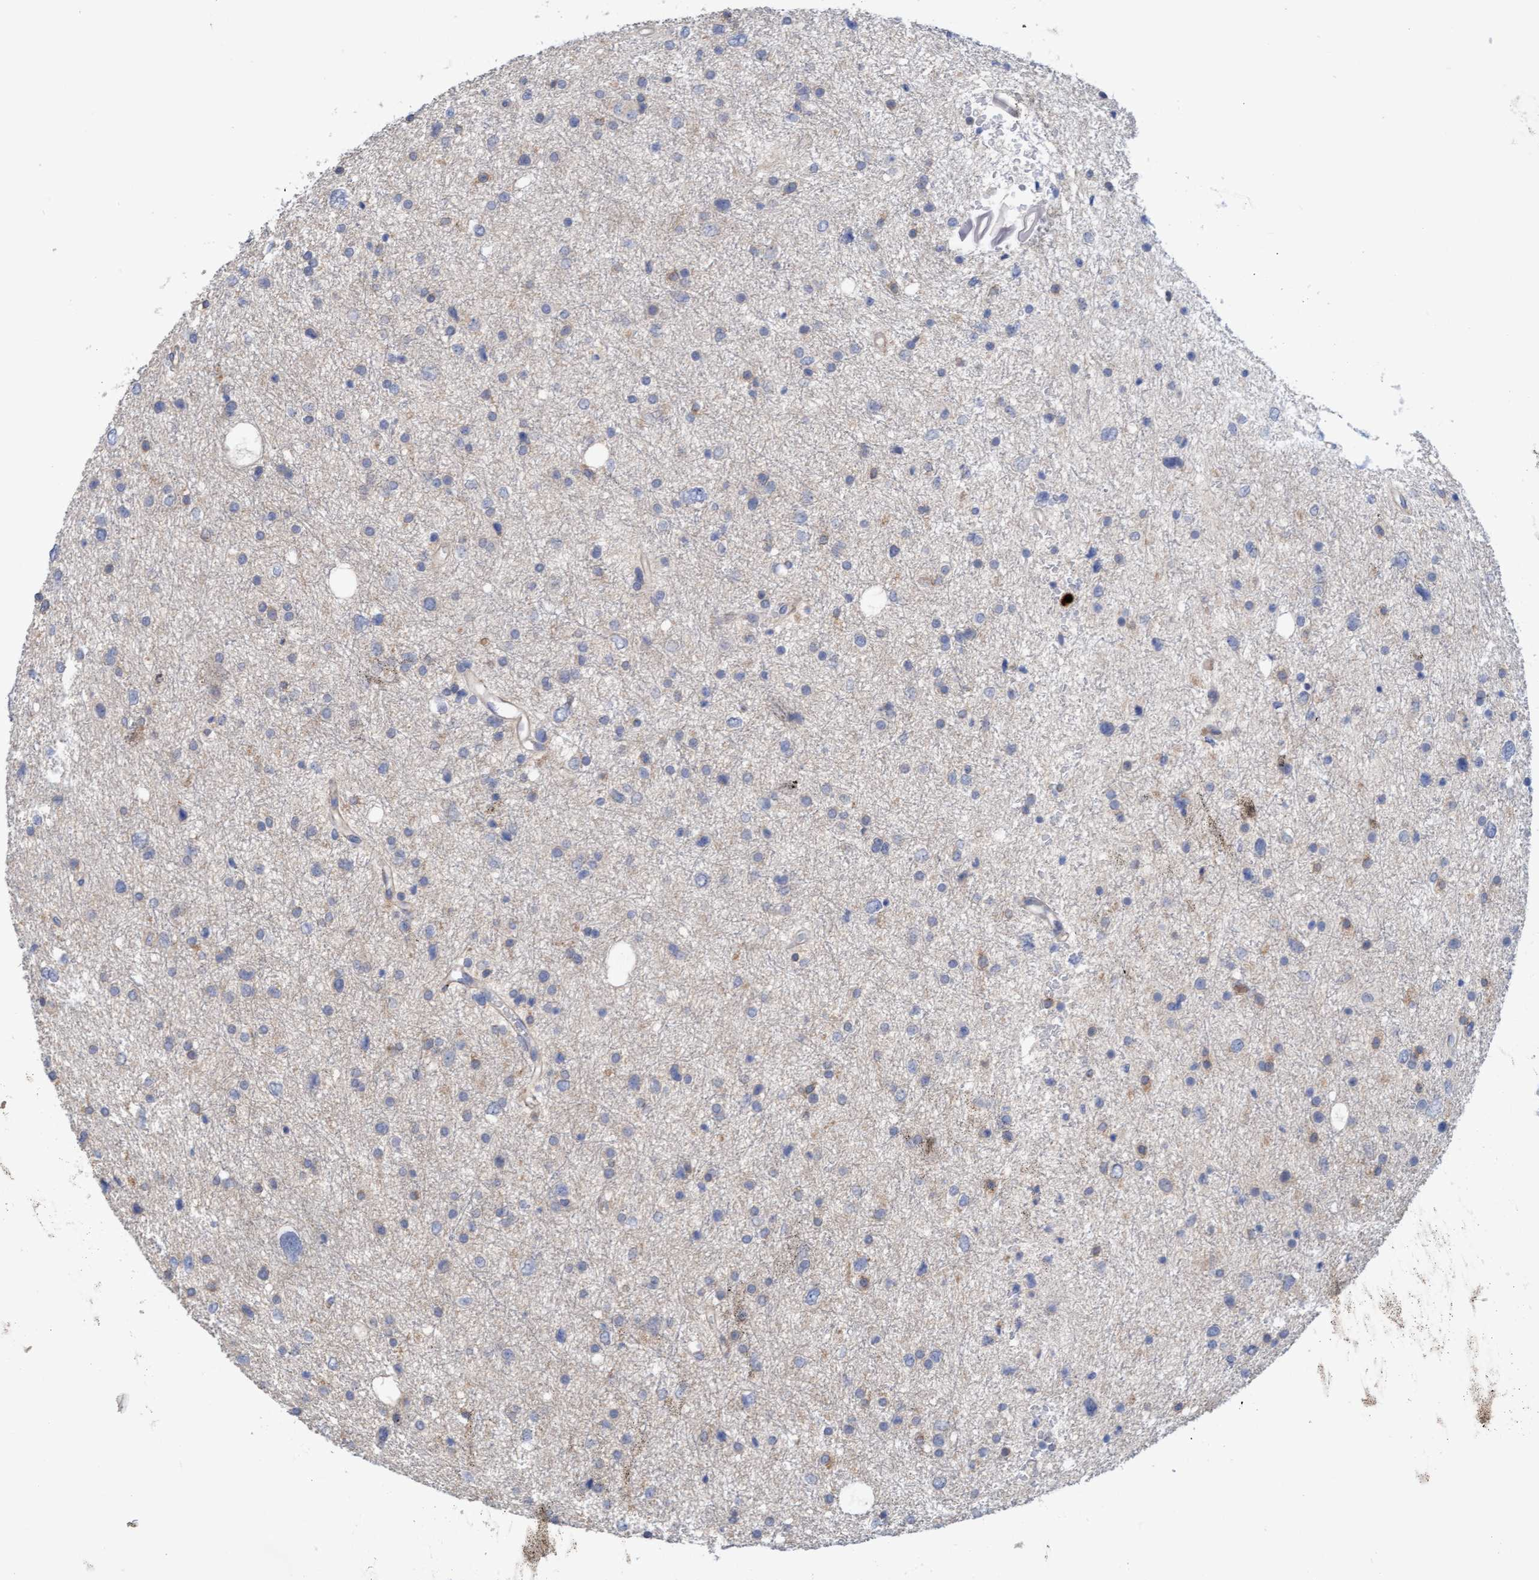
{"staining": {"intensity": "negative", "quantity": "none", "location": "none"}, "tissue": "glioma", "cell_type": "Tumor cells", "image_type": "cancer", "snomed": [{"axis": "morphology", "description": "Glioma, malignant, Low grade"}, {"axis": "topography", "description": "Brain"}], "caption": "A histopathology image of glioma stained for a protein demonstrates no brown staining in tumor cells.", "gene": "MMP8", "patient": {"sex": "female", "age": 37}}